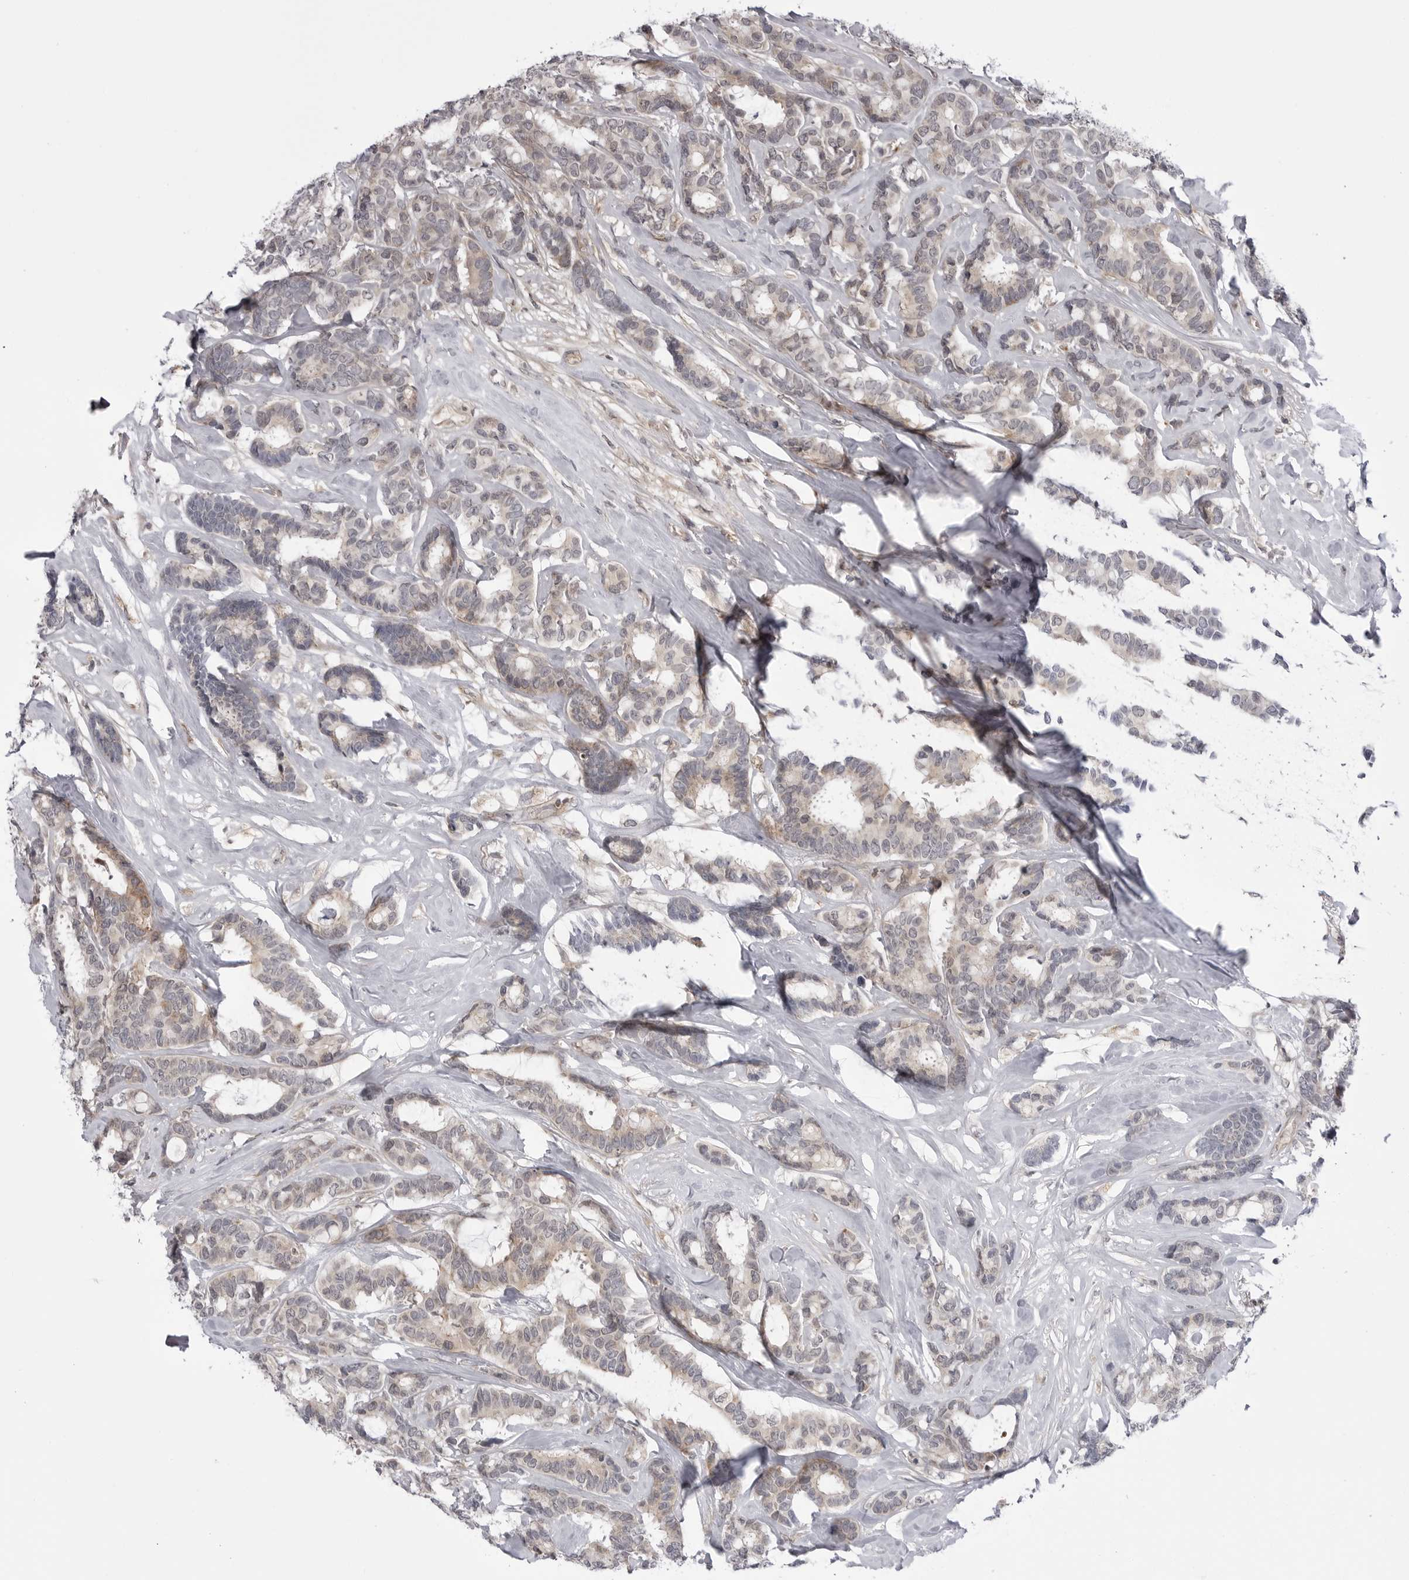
{"staining": {"intensity": "weak", "quantity": "25%-75%", "location": "cytoplasmic/membranous"}, "tissue": "breast cancer", "cell_type": "Tumor cells", "image_type": "cancer", "snomed": [{"axis": "morphology", "description": "Duct carcinoma"}, {"axis": "topography", "description": "Breast"}], "caption": "Weak cytoplasmic/membranous expression is present in approximately 25%-75% of tumor cells in intraductal carcinoma (breast).", "gene": "CCDC18", "patient": {"sex": "female", "age": 87}}